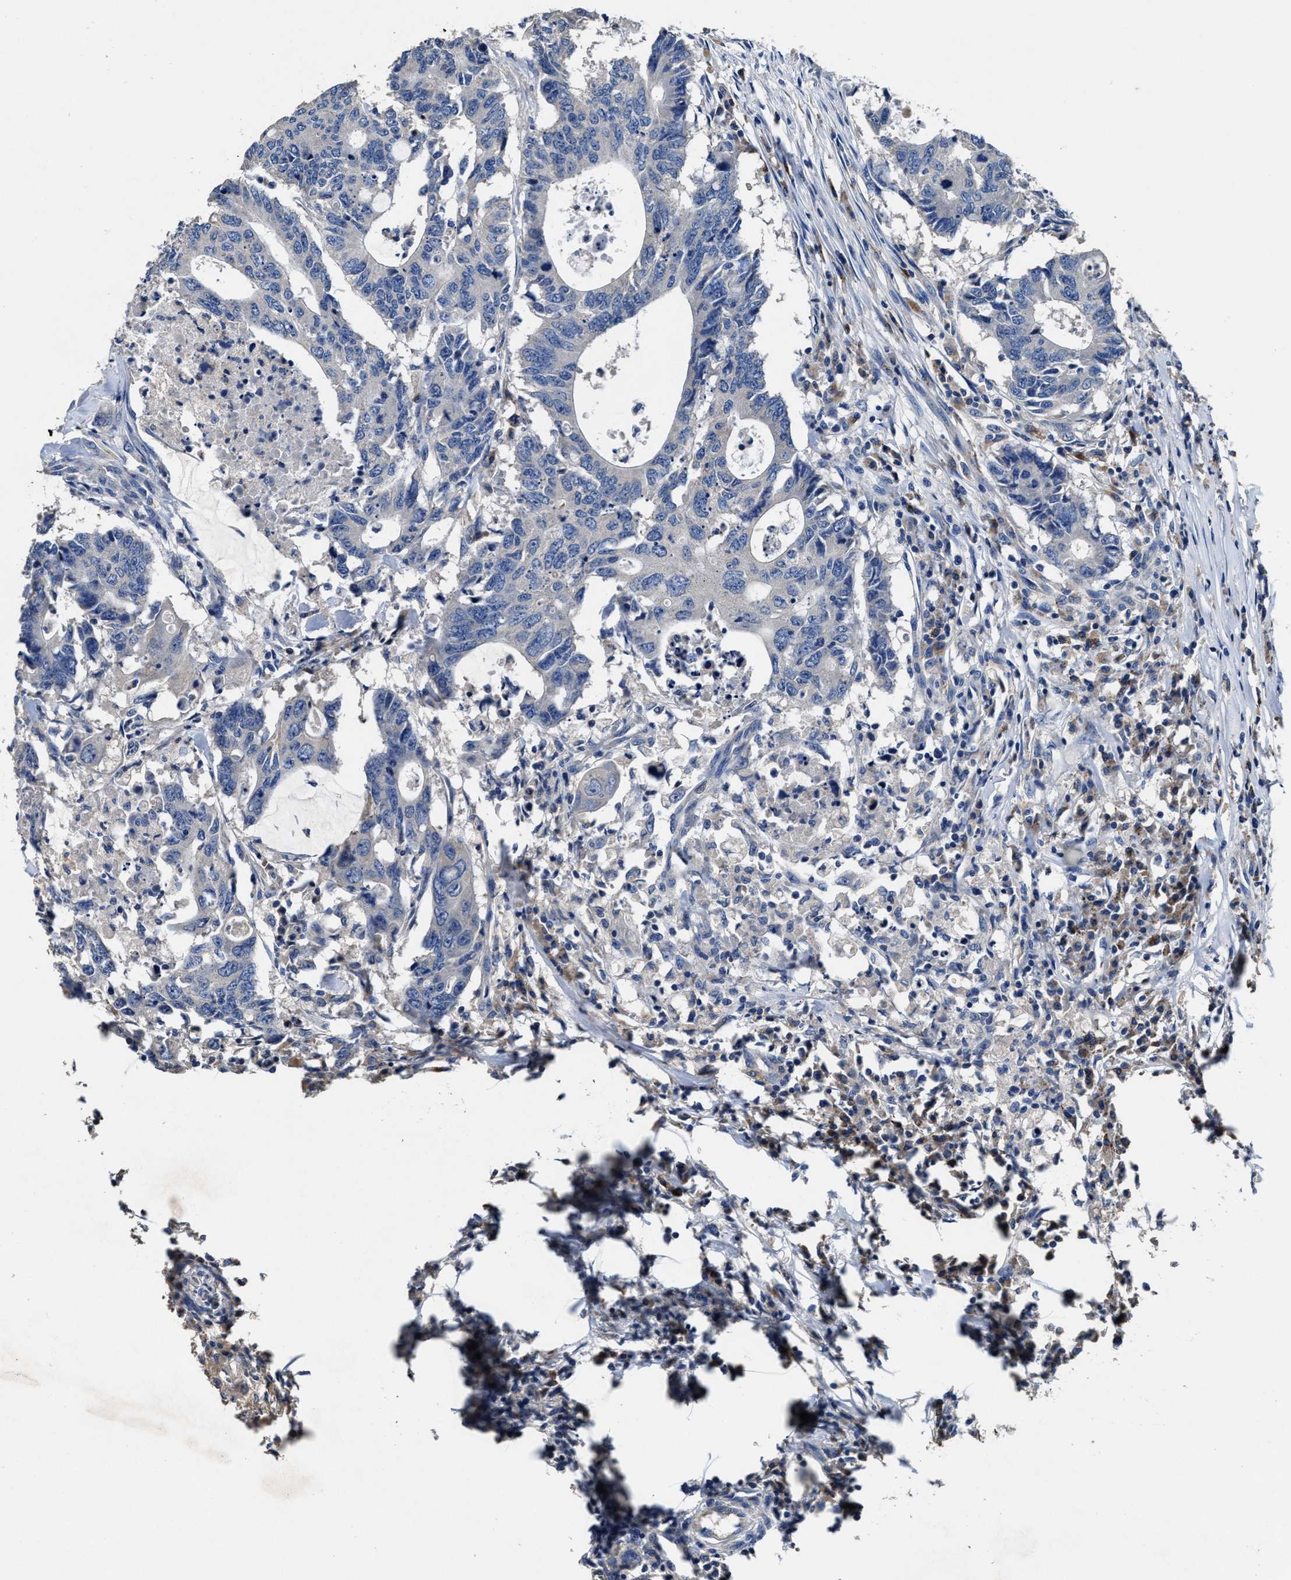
{"staining": {"intensity": "negative", "quantity": "none", "location": "none"}, "tissue": "colorectal cancer", "cell_type": "Tumor cells", "image_type": "cancer", "snomed": [{"axis": "morphology", "description": "Adenocarcinoma, NOS"}, {"axis": "topography", "description": "Colon"}], "caption": "Immunohistochemistry micrograph of adenocarcinoma (colorectal) stained for a protein (brown), which reveals no positivity in tumor cells. (DAB (3,3'-diaminobenzidine) IHC visualized using brightfield microscopy, high magnification).", "gene": "UBR4", "patient": {"sex": "male", "age": 71}}